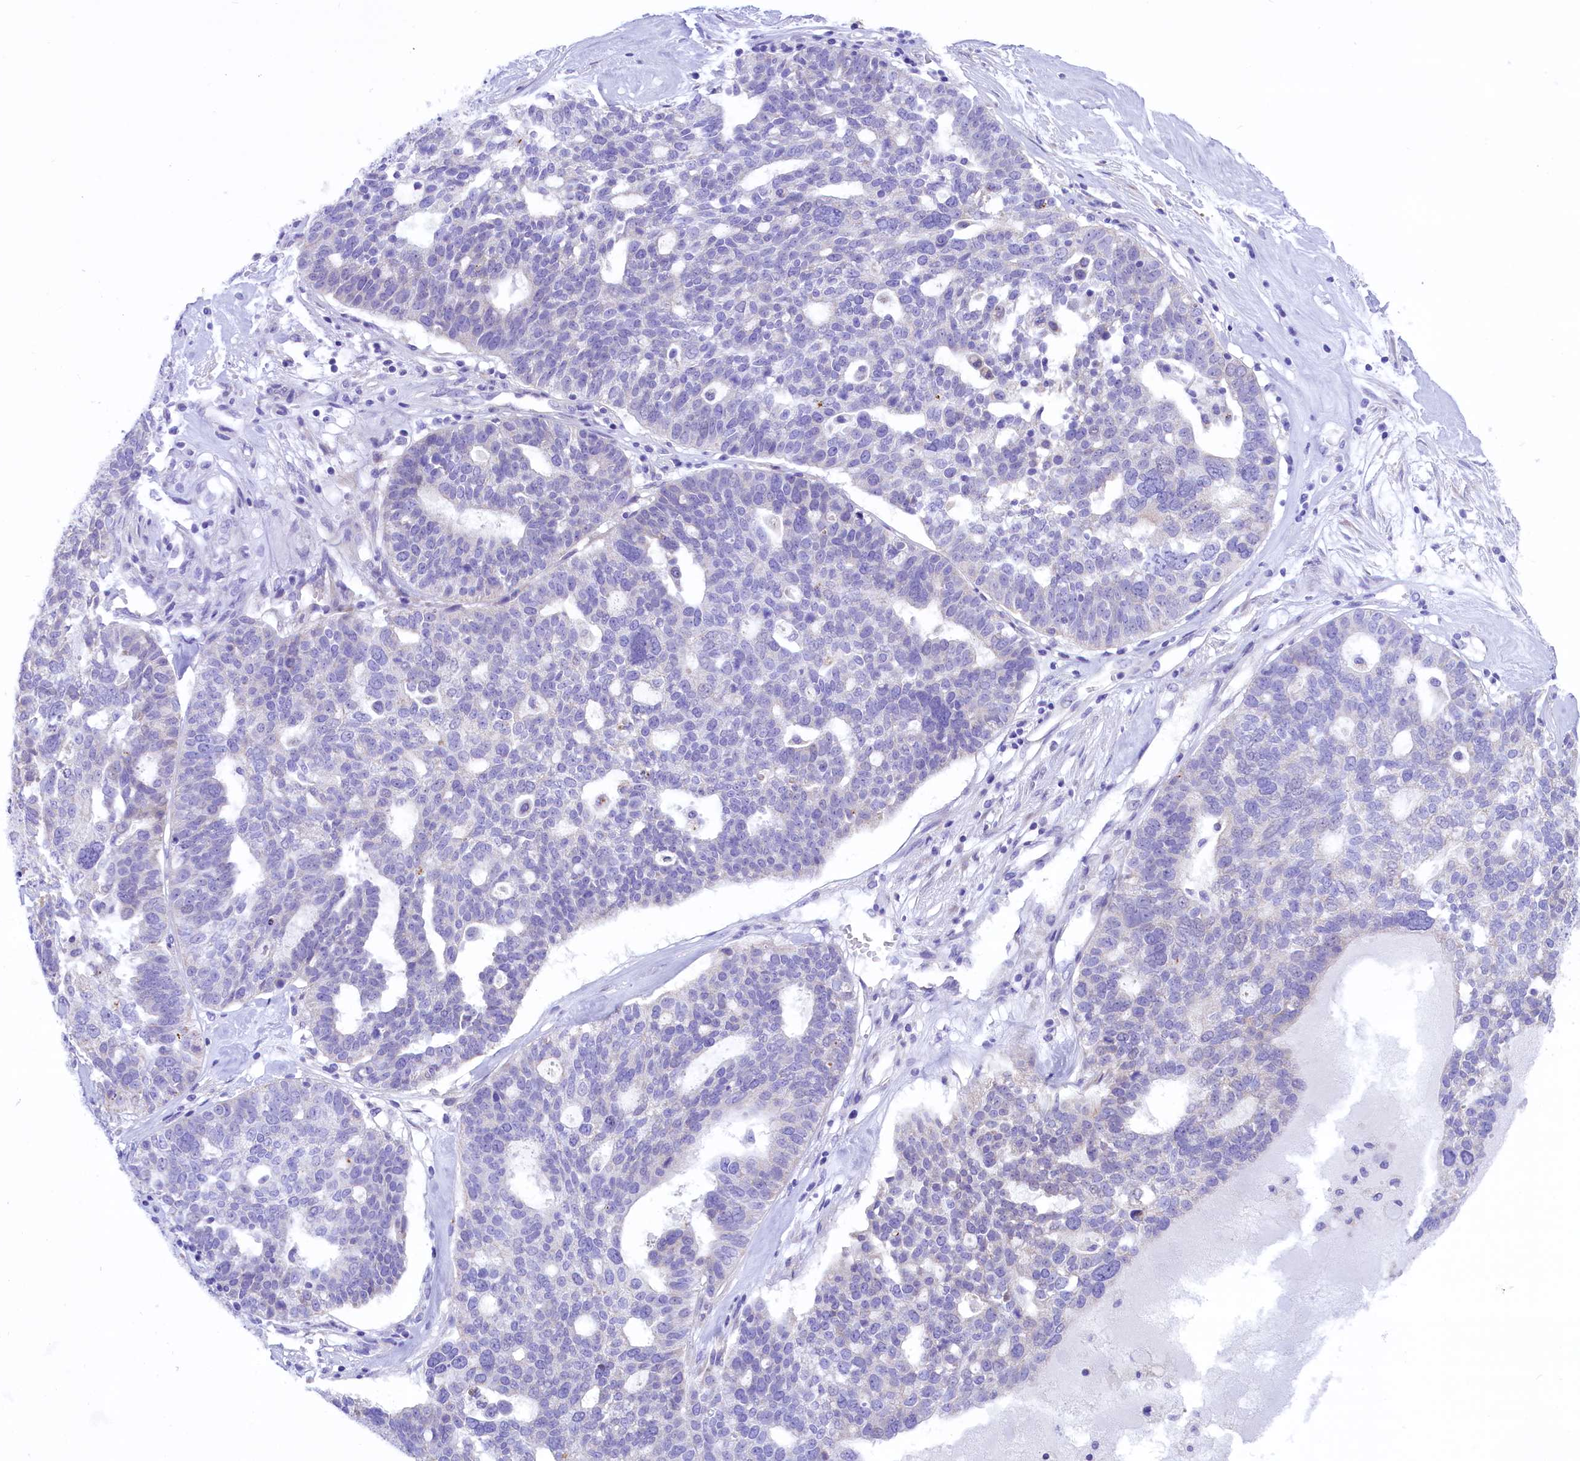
{"staining": {"intensity": "negative", "quantity": "none", "location": "none"}, "tissue": "ovarian cancer", "cell_type": "Tumor cells", "image_type": "cancer", "snomed": [{"axis": "morphology", "description": "Cystadenocarcinoma, serous, NOS"}, {"axis": "topography", "description": "Ovary"}], "caption": "Tumor cells show no significant positivity in ovarian cancer.", "gene": "PTPRU", "patient": {"sex": "female", "age": 59}}